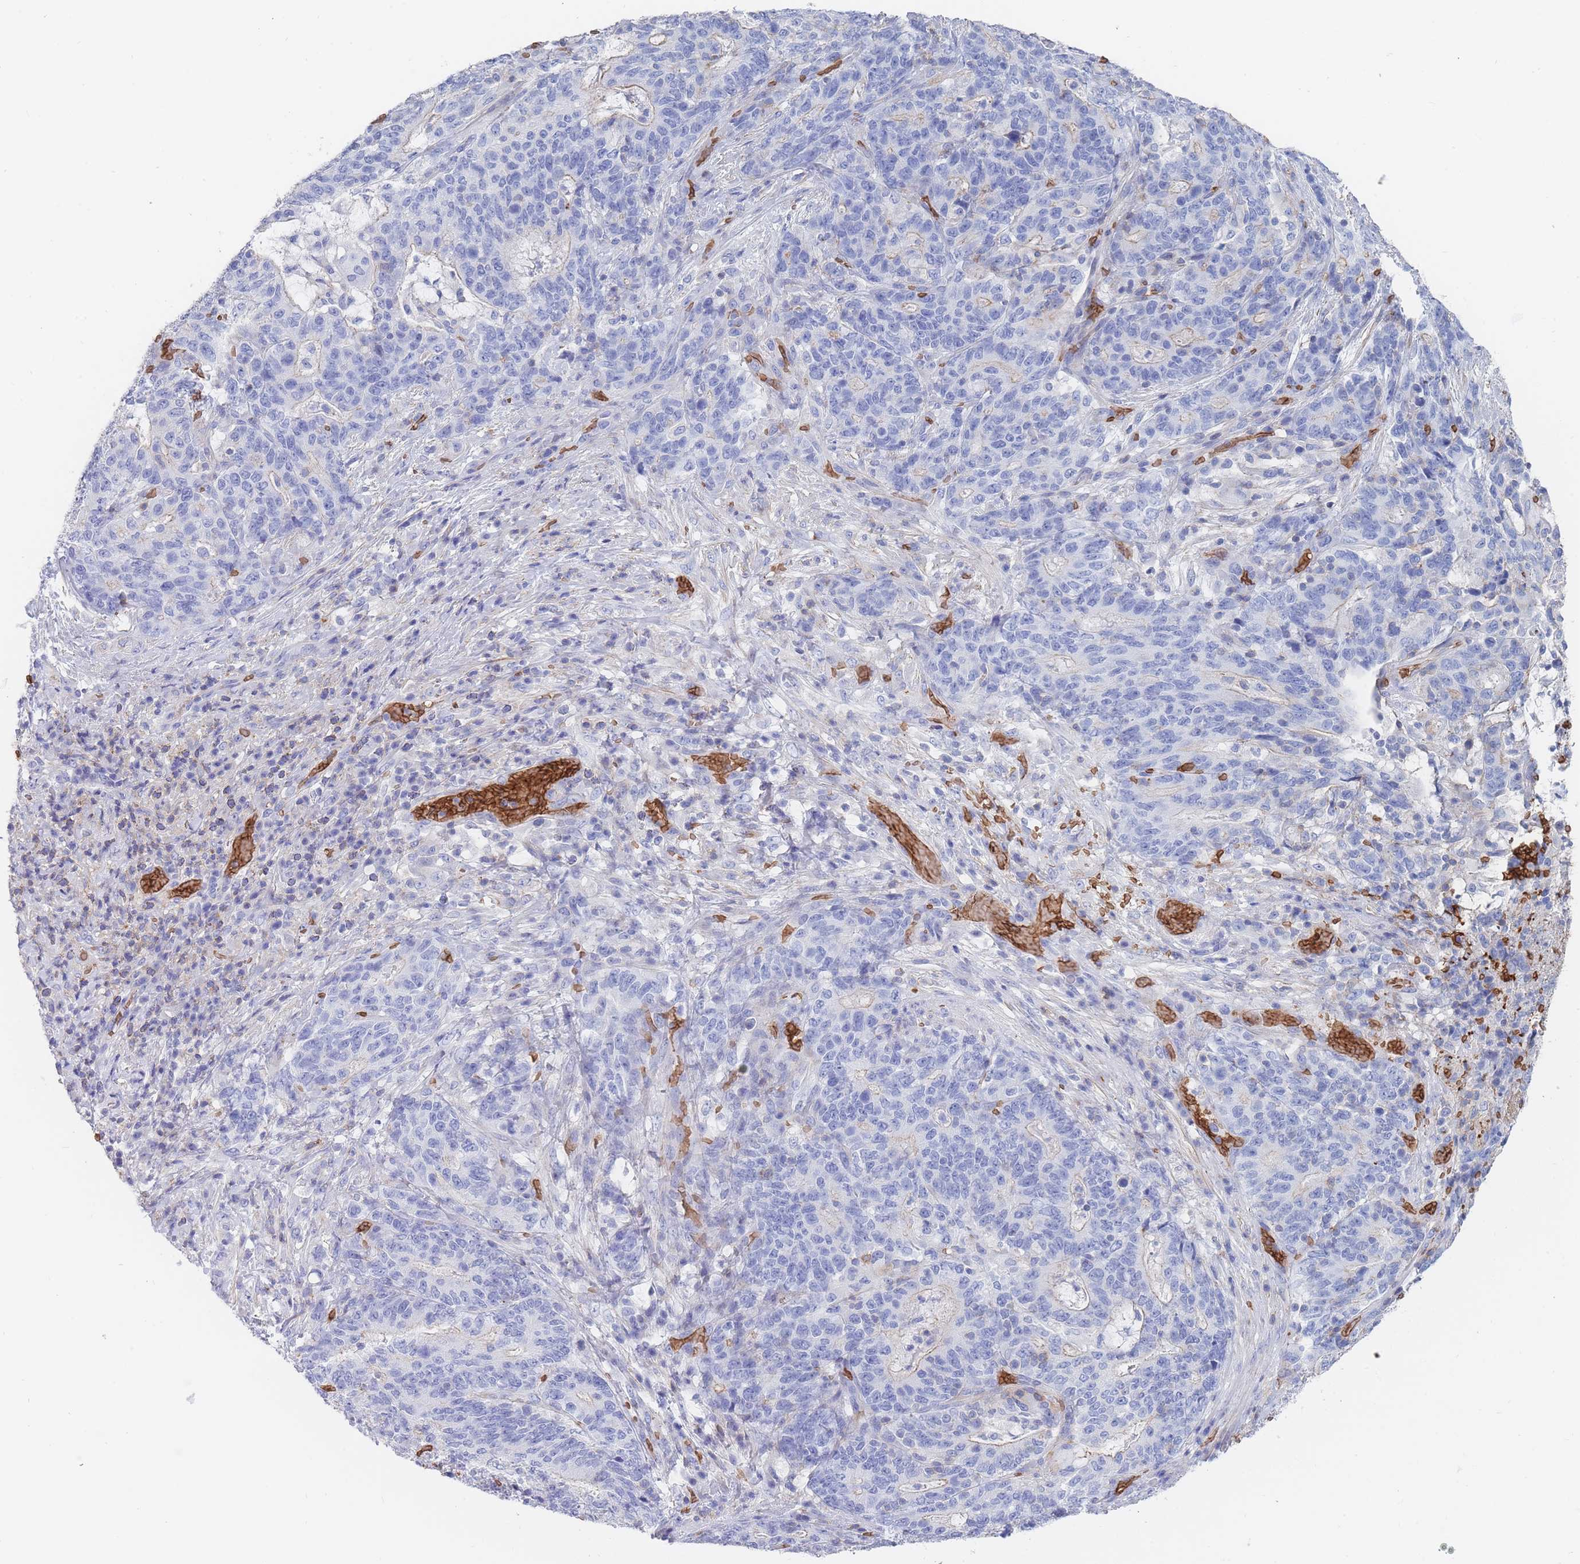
{"staining": {"intensity": "negative", "quantity": "none", "location": "none"}, "tissue": "stomach cancer", "cell_type": "Tumor cells", "image_type": "cancer", "snomed": [{"axis": "morphology", "description": "Normal tissue, NOS"}, {"axis": "morphology", "description": "Adenocarcinoma, NOS"}, {"axis": "topography", "description": "Stomach"}], "caption": "Tumor cells are negative for brown protein staining in stomach cancer (adenocarcinoma).", "gene": "SLC2A1", "patient": {"sex": "female", "age": 64}}